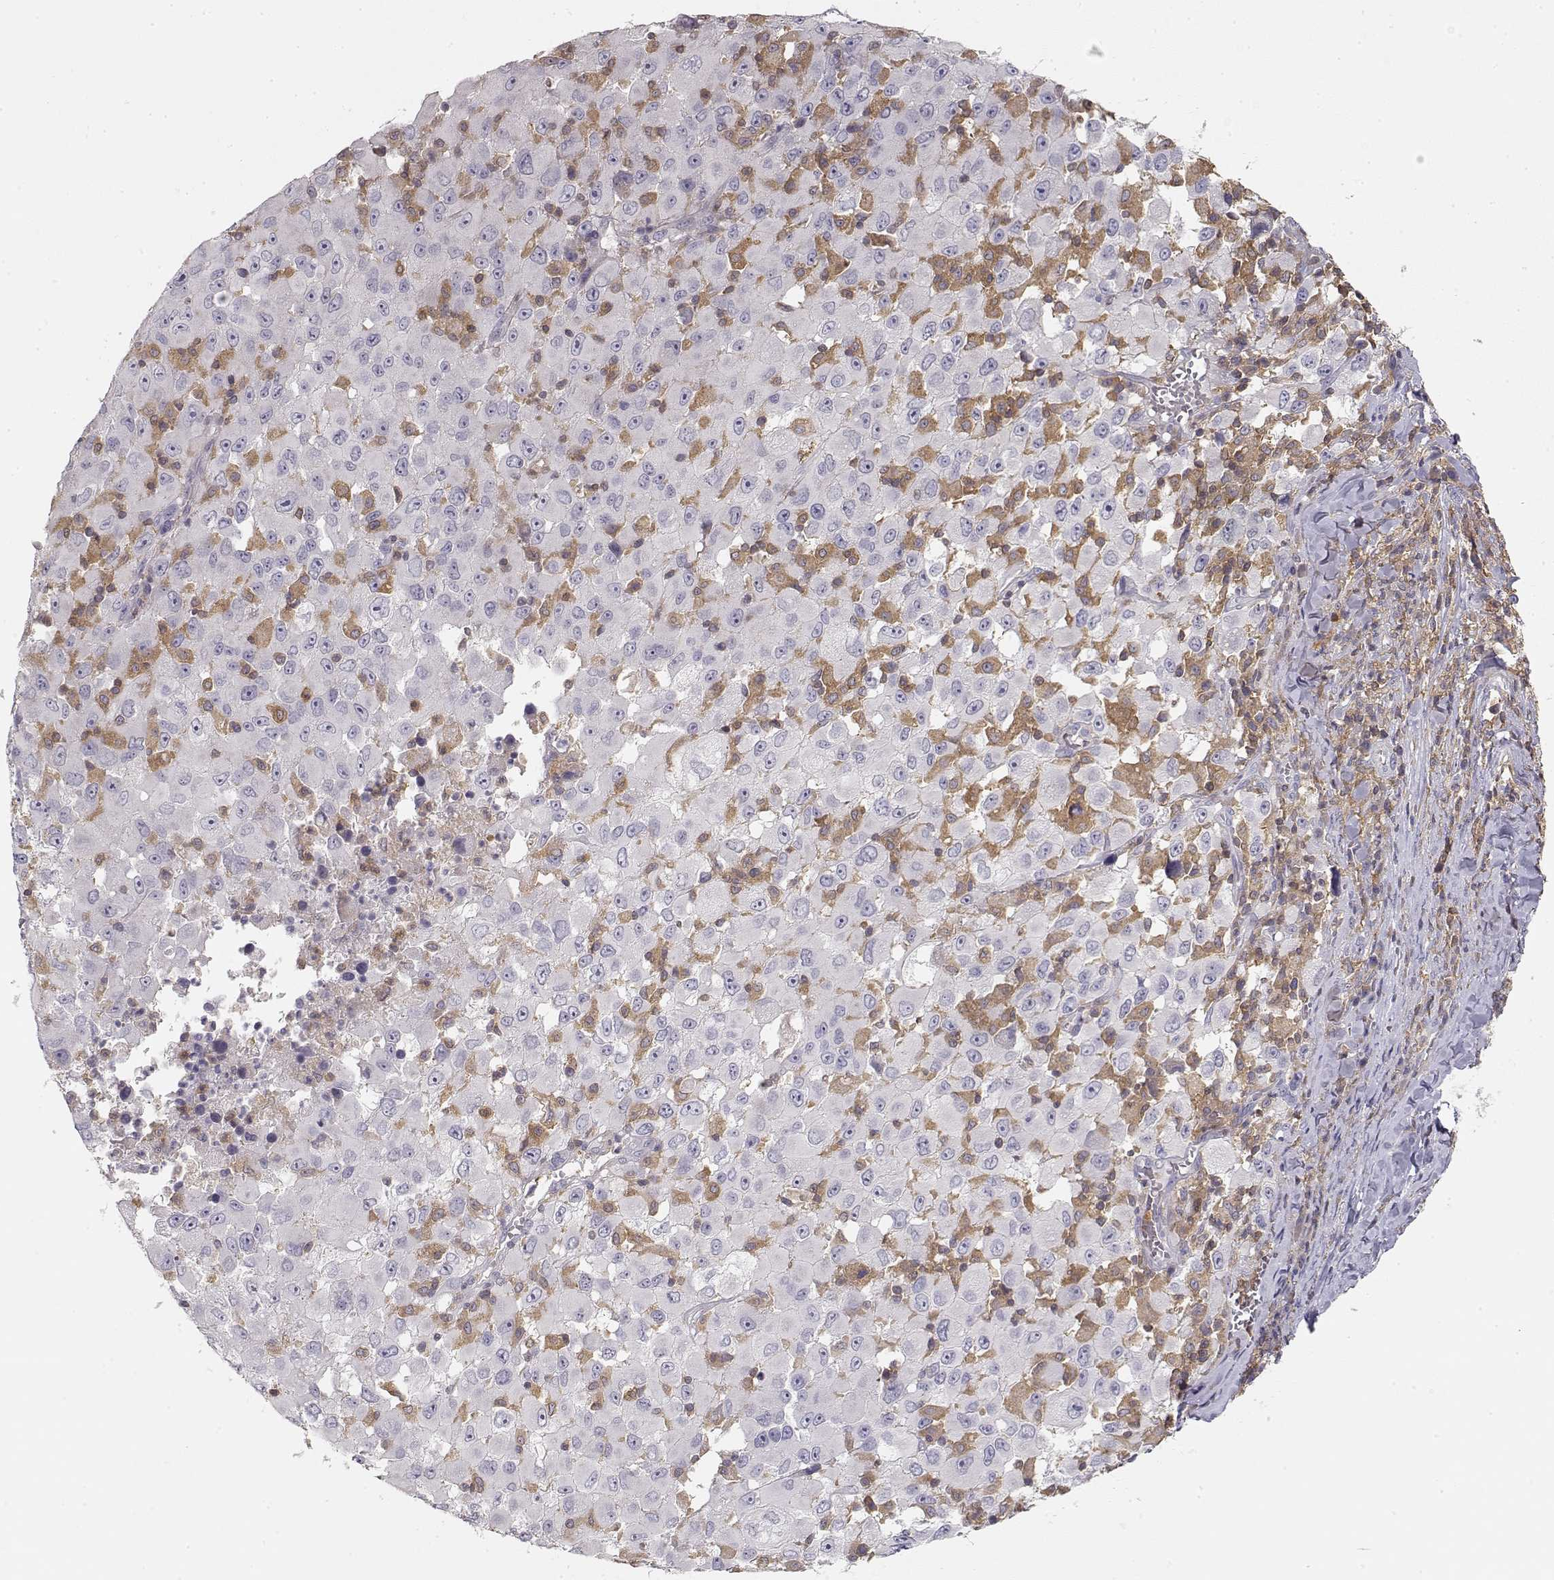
{"staining": {"intensity": "negative", "quantity": "none", "location": "none"}, "tissue": "melanoma", "cell_type": "Tumor cells", "image_type": "cancer", "snomed": [{"axis": "morphology", "description": "Malignant melanoma, Metastatic site"}, {"axis": "topography", "description": "Soft tissue"}], "caption": "The photomicrograph exhibits no staining of tumor cells in malignant melanoma (metastatic site). The staining is performed using DAB (3,3'-diaminobenzidine) brown chromogen with nuclei counter-stained in using hematoxylin.", "gene": "VAV1", "patient": {"sex": "male", "age": 50}}